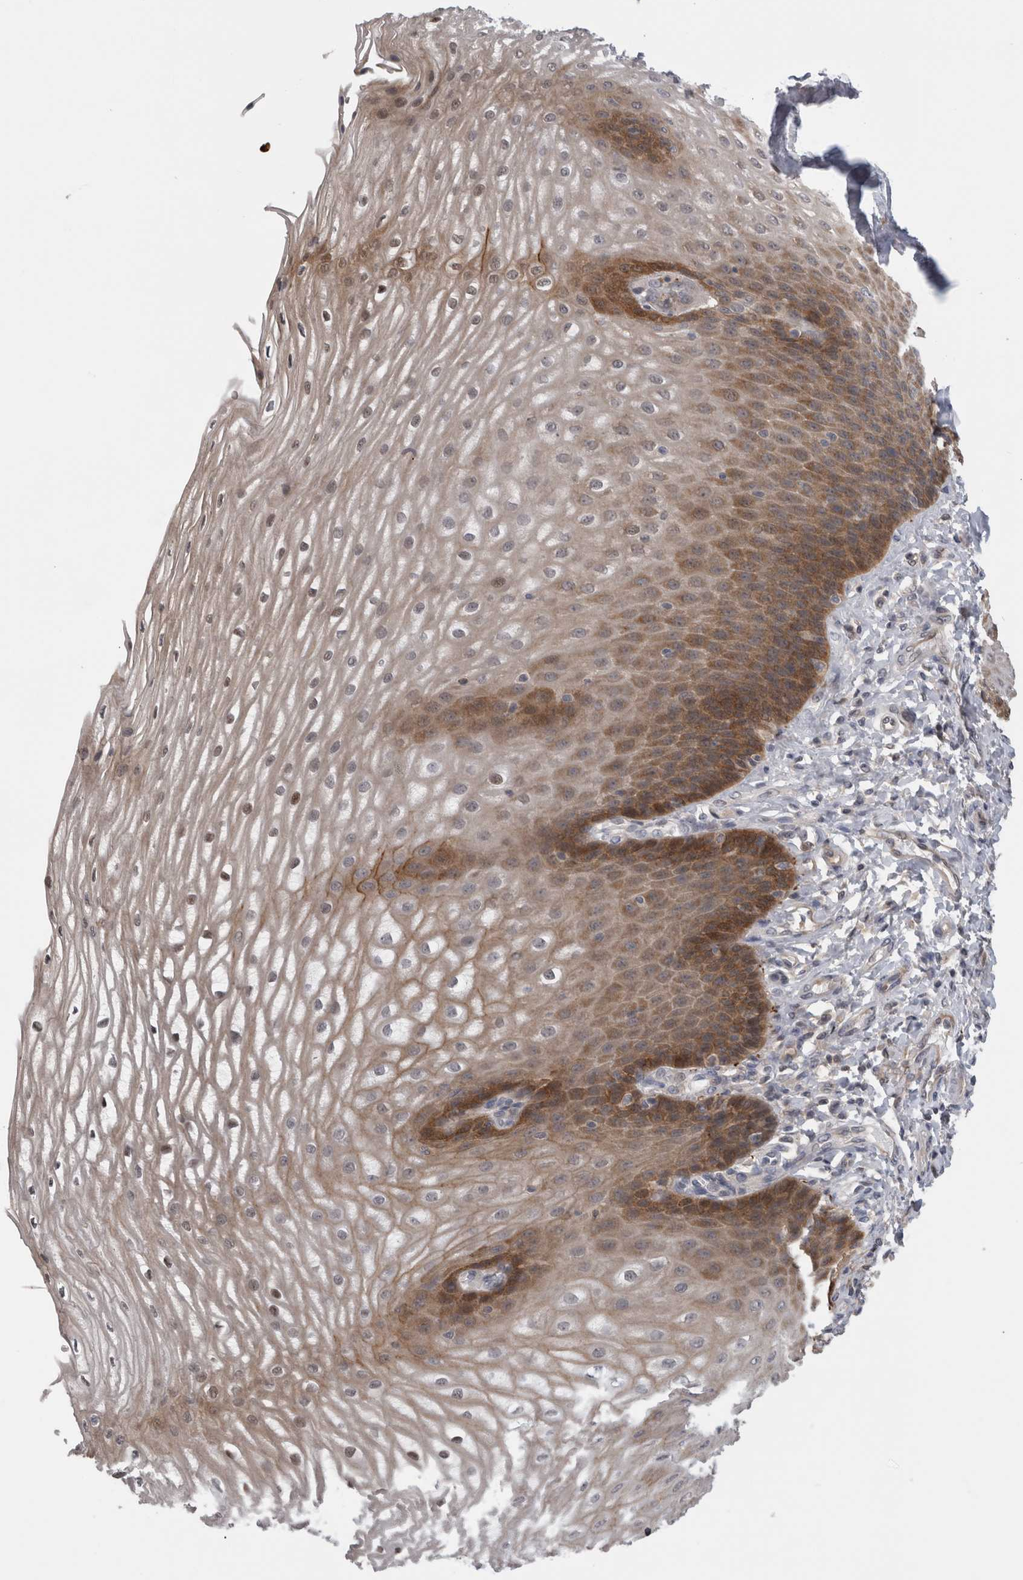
{"staining": {"intensity": "moderate", "quantity": ">75%", "location": "cytoplasmic/membranous"}, "tissue": "esophagus", "cell_type": "Squamous epithelial cells", "image_type": "normal", "snomed": [{"axis": "morphology", "description": "Normal tissue, NOS"}, {"axis": "topography", "description": "Esophagus"}], "caption": "Protein expression analysis of unremarkable esophagus reveals moderate cytoplasmic/membranous positivity in about >75% of squamous epithelial cells.", "gene": "USH1G", "patient": {"sex": "male", "age": 54}}